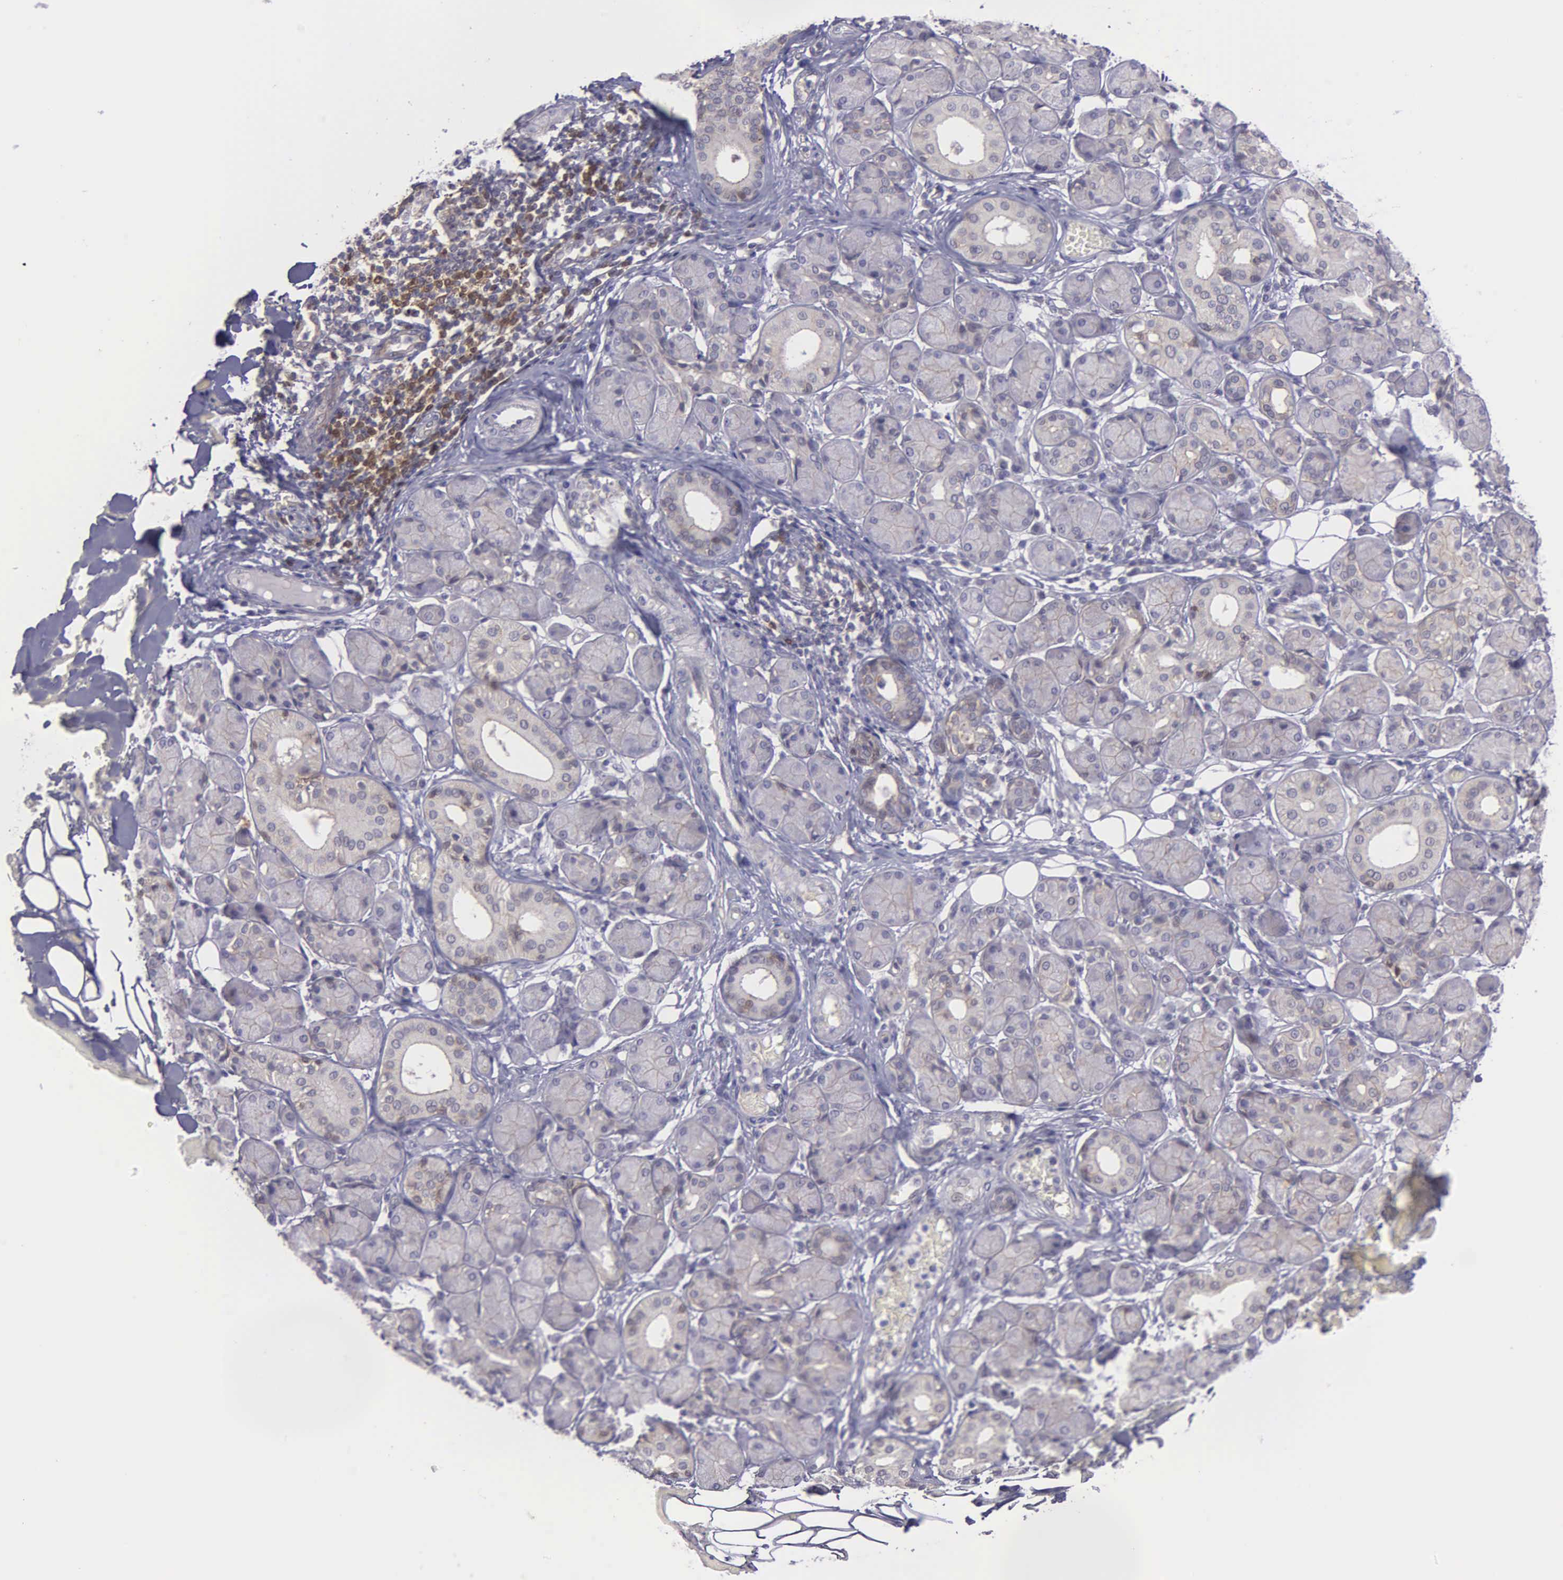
{"staining": {"intensity": "negative", "quantity": "none", "location": "none"}, "tissue": "salivary gland", "cell_type": "Glandular cells", "image_type": "normal", "snomed": [{"axis": "morphology", "description": "Normal tissue, NOS"}, {"axis": "topography", "description": "Salivary gland"}, {"axis": "topography", "description": "Peripheral nerve tissue"}], "caption": "The IHC image has no significant staining in glandular cells of salivary gland.", "gene": "MICAL3", "patient": {"sex": "male", "age": 62}}